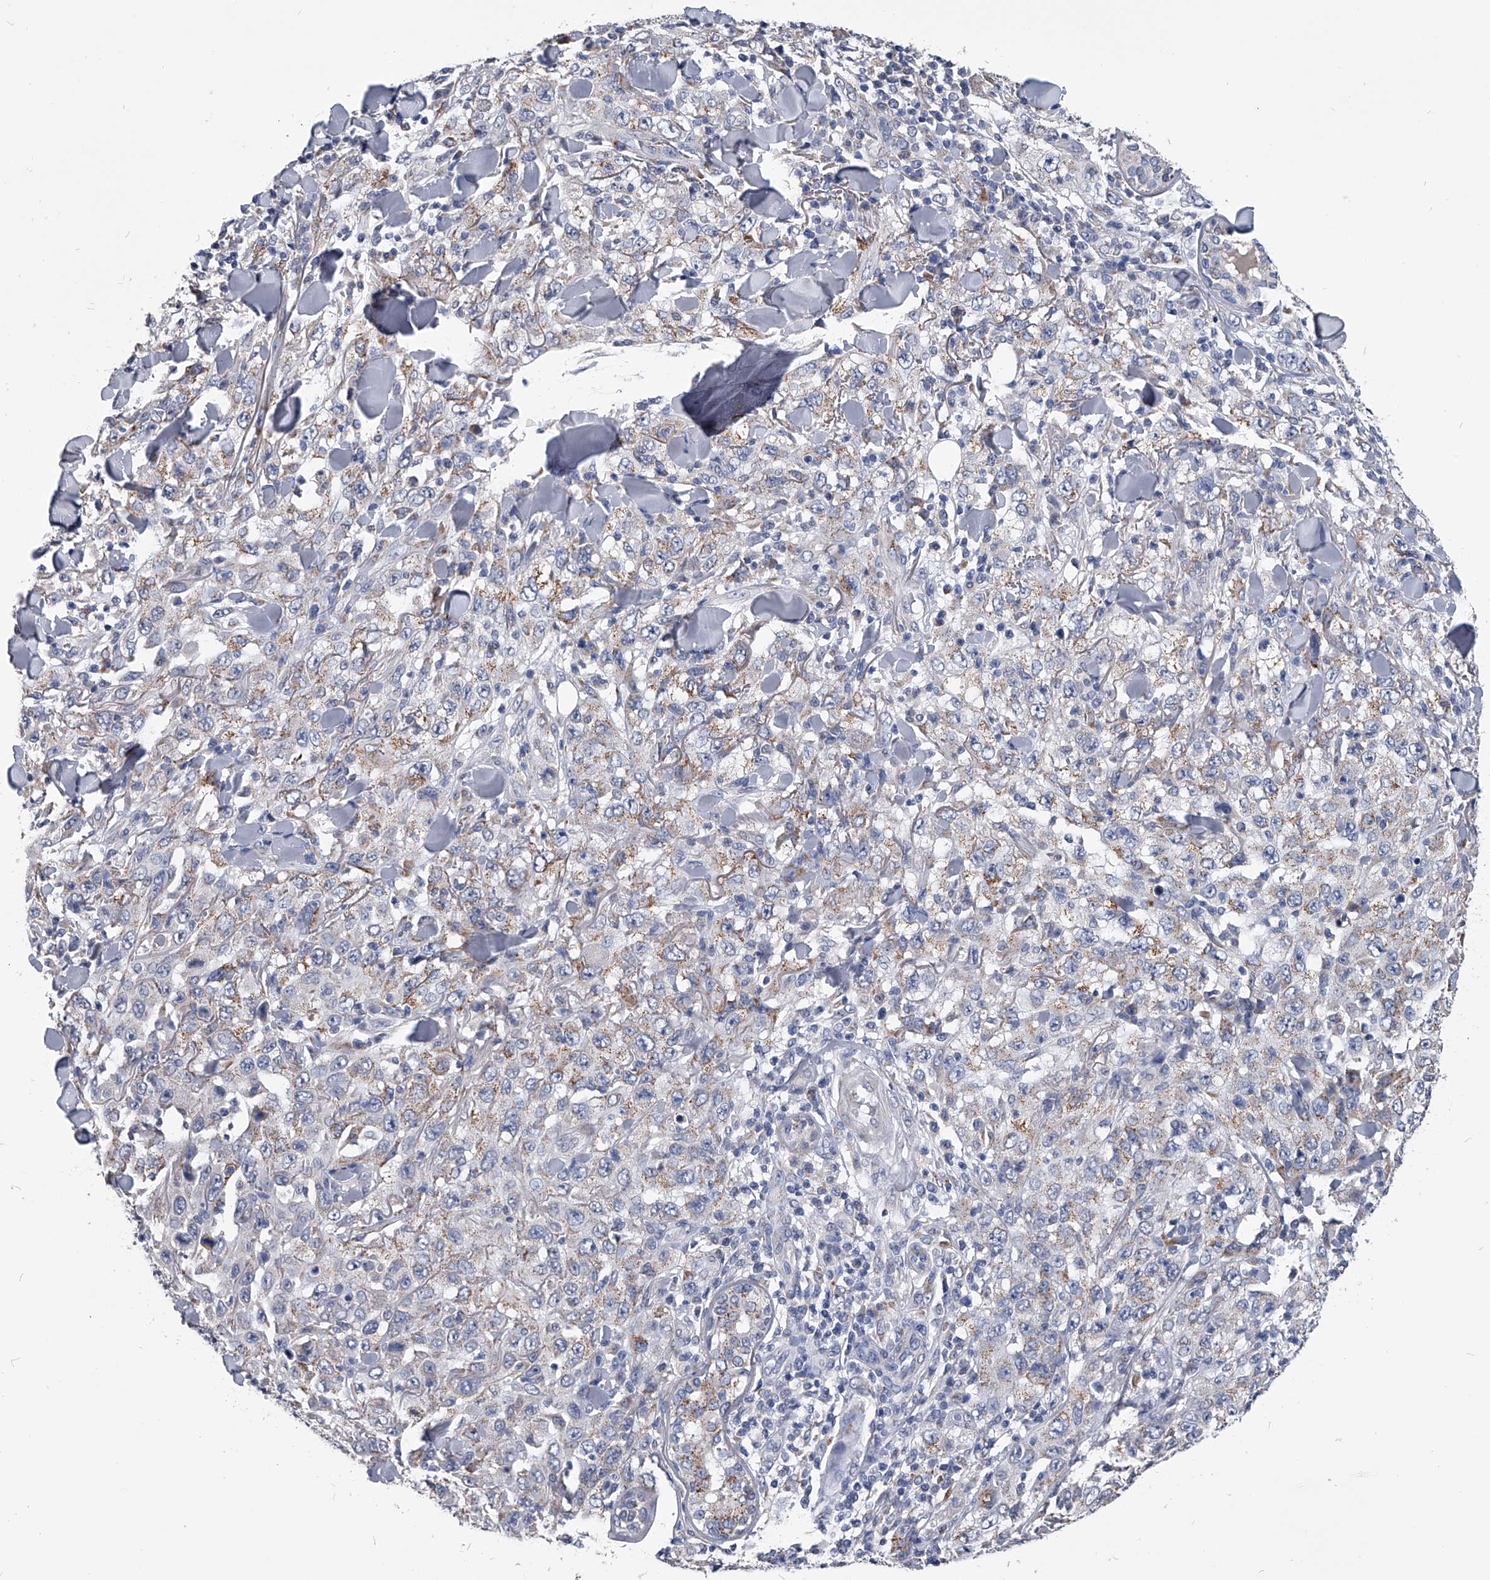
{"staining": {"intensity": "weak", "quantity": ">75%", "location": "cytoplasmic/membranous"}, "tissue": "skin cancer", "cell_type": "Tumor cells", "image_type": "cancer", "snomed": [{"axis": "morphology", "description": "Squamous cell carcinoma, NOS"}, {"axis": "topography", "description": "Skin"}], "caption": "This photomicrograph displays immunohistochemistry (IHC) staining of skin cancer (squamous cell carcinoma), with low weak cytoplasmic/membranous staining in about >75% of tumor cells.", "gene": "OAT", "patient": {"sex": "female", "age": 88}}